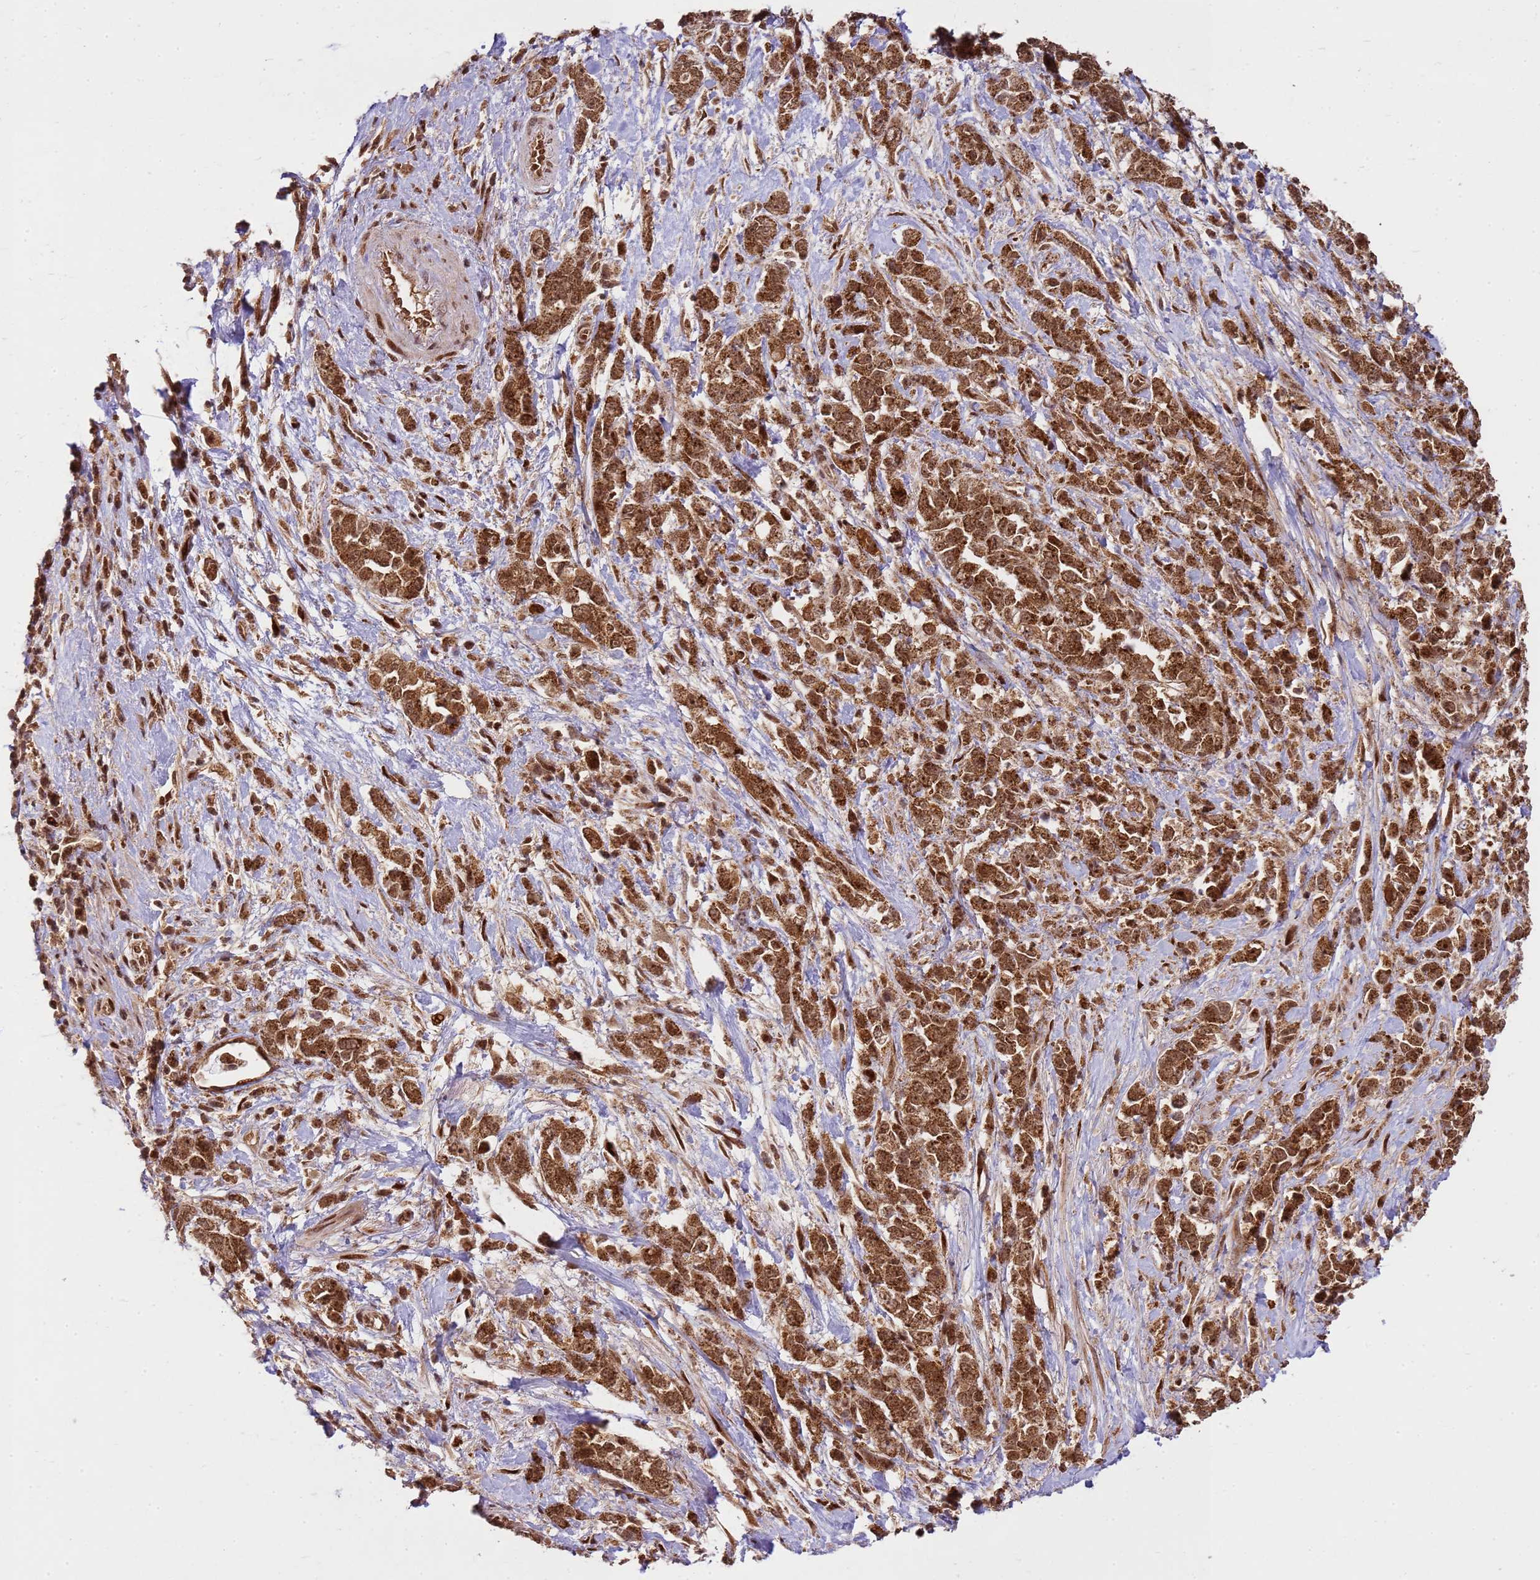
{"staining": {"intensity": "strong", "quantity": ">75%", "location": "cytoplasmic/membranous,nuclear"}, "tissue": "pancreatic cancer", "cell_type": "Tumor cells", "image_type": "cancer", "snomed": [{"axis": "morphology", "description": "Normal tissue, NOS"}, {"axis": "morphology", "description": "Adenocarcinoma, NOS"}, {"axis": "topography", "description": "Pancreas"}], "caption": "An image showing strong cytoplasmic/membranous and nuclear expression in approximately >75% of tumor cells in adenocarcinoma (pancreatic), as visualized by brown immunohistochemical staining.", "gene": "PEX14", "patient": {"sex": "female", "age": 64}}